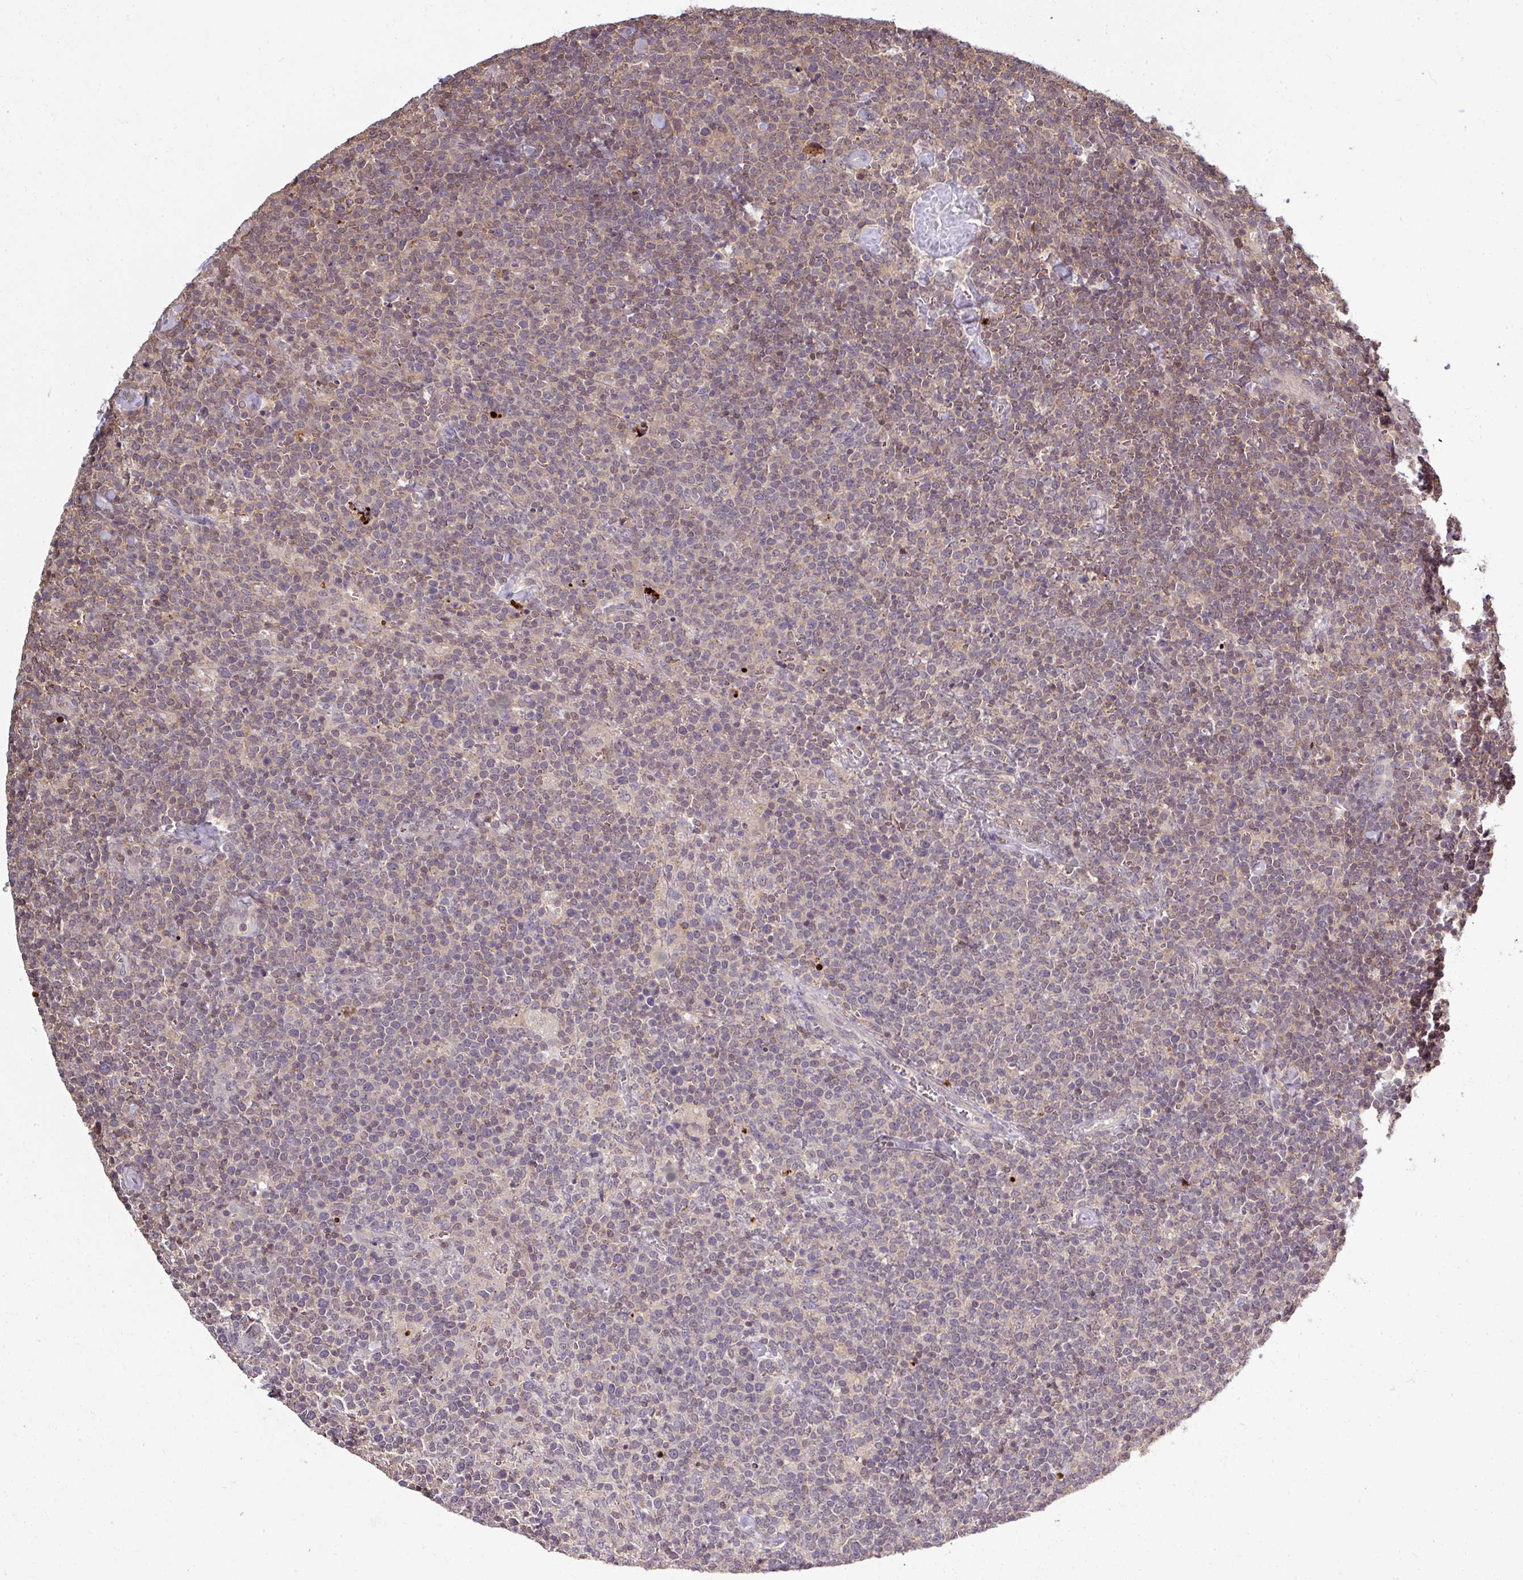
{"staining": {"intensity": "moderate", "quantity": "<25%", "location": "cytoplasmic/membranous"}, "tissue": "lymphoma", "cell_type": "Tumor cells", "image_type": "cancer", "snomed": [{"axis": "morphology", "description": "Malignant lymphoma, non-Hodgkin's type, High grade"}, {"axis": "topography", "description": "Lymph node"}], "caption": "Protein expression analysis of lymphoma demonstrates moderate cytoplasmic/membranous positivity in approximately <25% of tumor cells.", "gene": "TUSC3", "patient": {"sex": "male", "age": 61}}